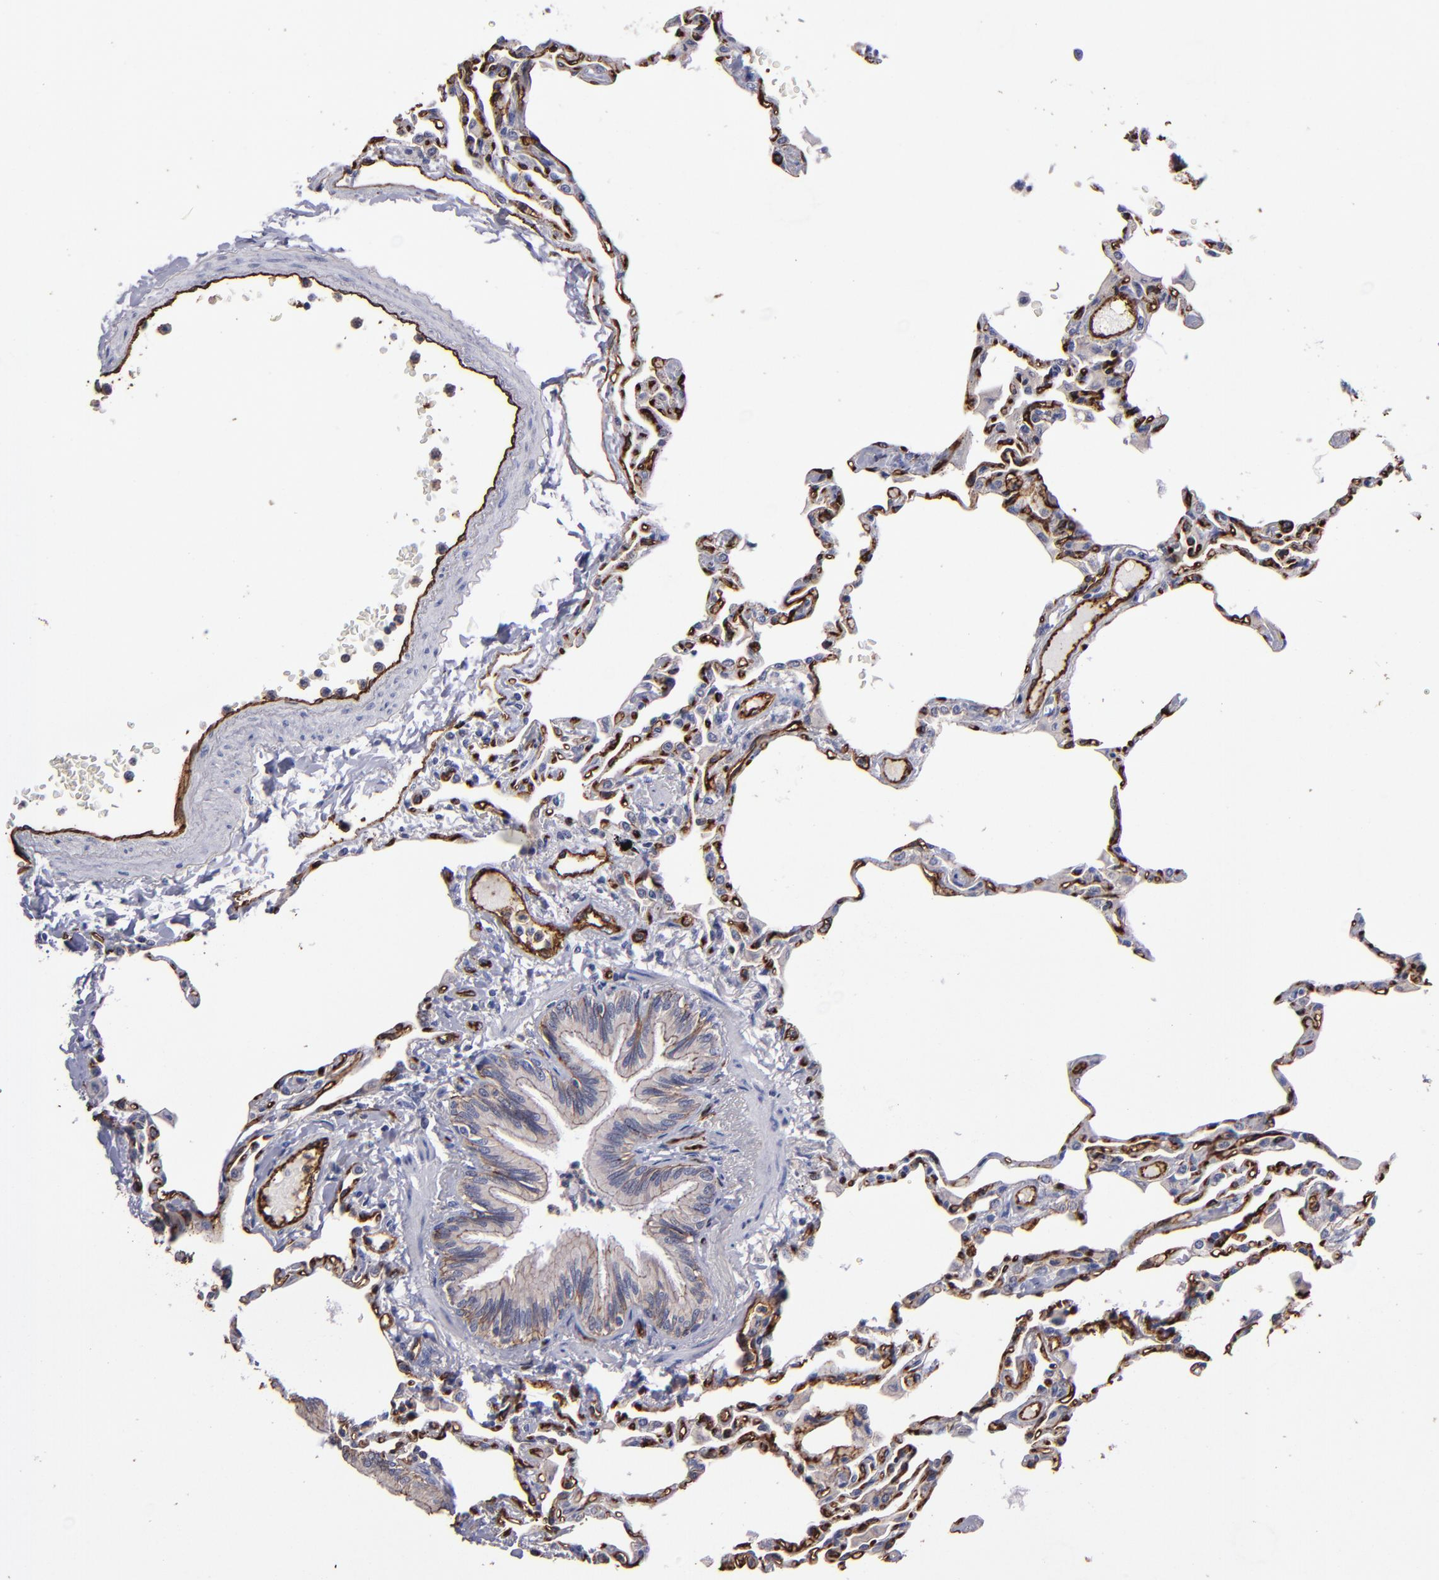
{"staining": {"intensity": "moderate", "quantity": "25%-75%", "location": "cytoplasmic/membranous"}, "tissue": "lung", "cell_type": "Alveolar cells", "image_type": "normal", "snomed": [{"axis": "morphology", "description": "Normal tissue, NOS"}, {"axis": "topography", "description": "Lung"}], "caption": "The photomicrograph reveals staining of unremarkable lung, revealing moderate cytoplasmic/membranous protein positivity (brown color) within alveolar cells.", "gene": "CLDN5", "patient": {"sex": "female", "age": 49}}